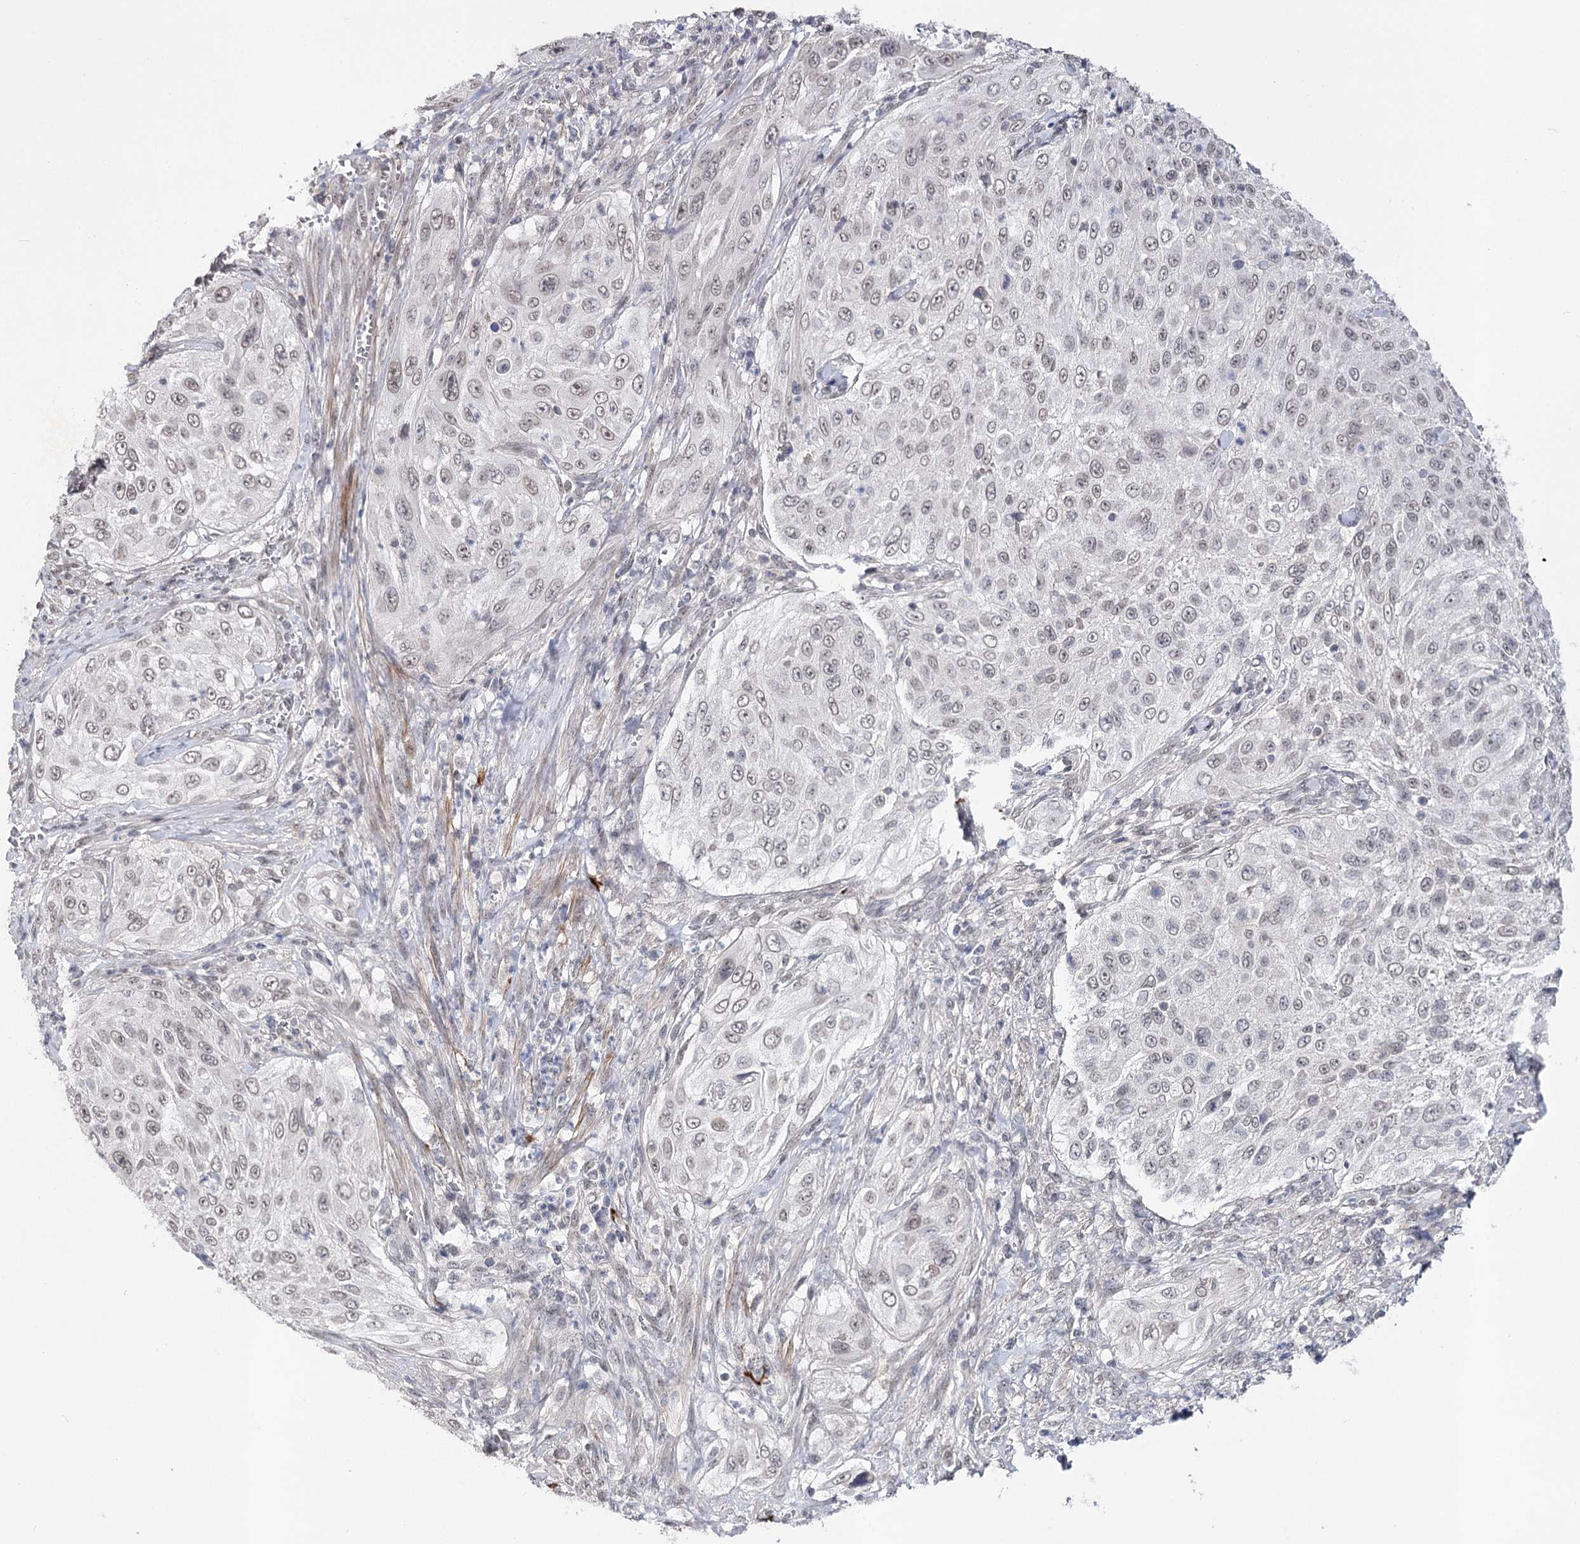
{"staining": {"intensity": "weak", "quantity": ">75%", "location": "nuclear"}, "tissue": "cervical cancer", "cell_type": "Tumor cells", "image_type": "cancer", "snomed": [{"axis": "morphology", "description": "Squamous cell carcinoma, NOS"}, {"axis": "topography", "description": "Cervix"}], "caption": "The photomicrograph demonstrates staining of cervical squamous cell carcinoma, revealing weak nuclear protein staining (brown color) within tumor cells.", "gene": "ATP10B", "patient": {"sex": "female", "age": 42}}